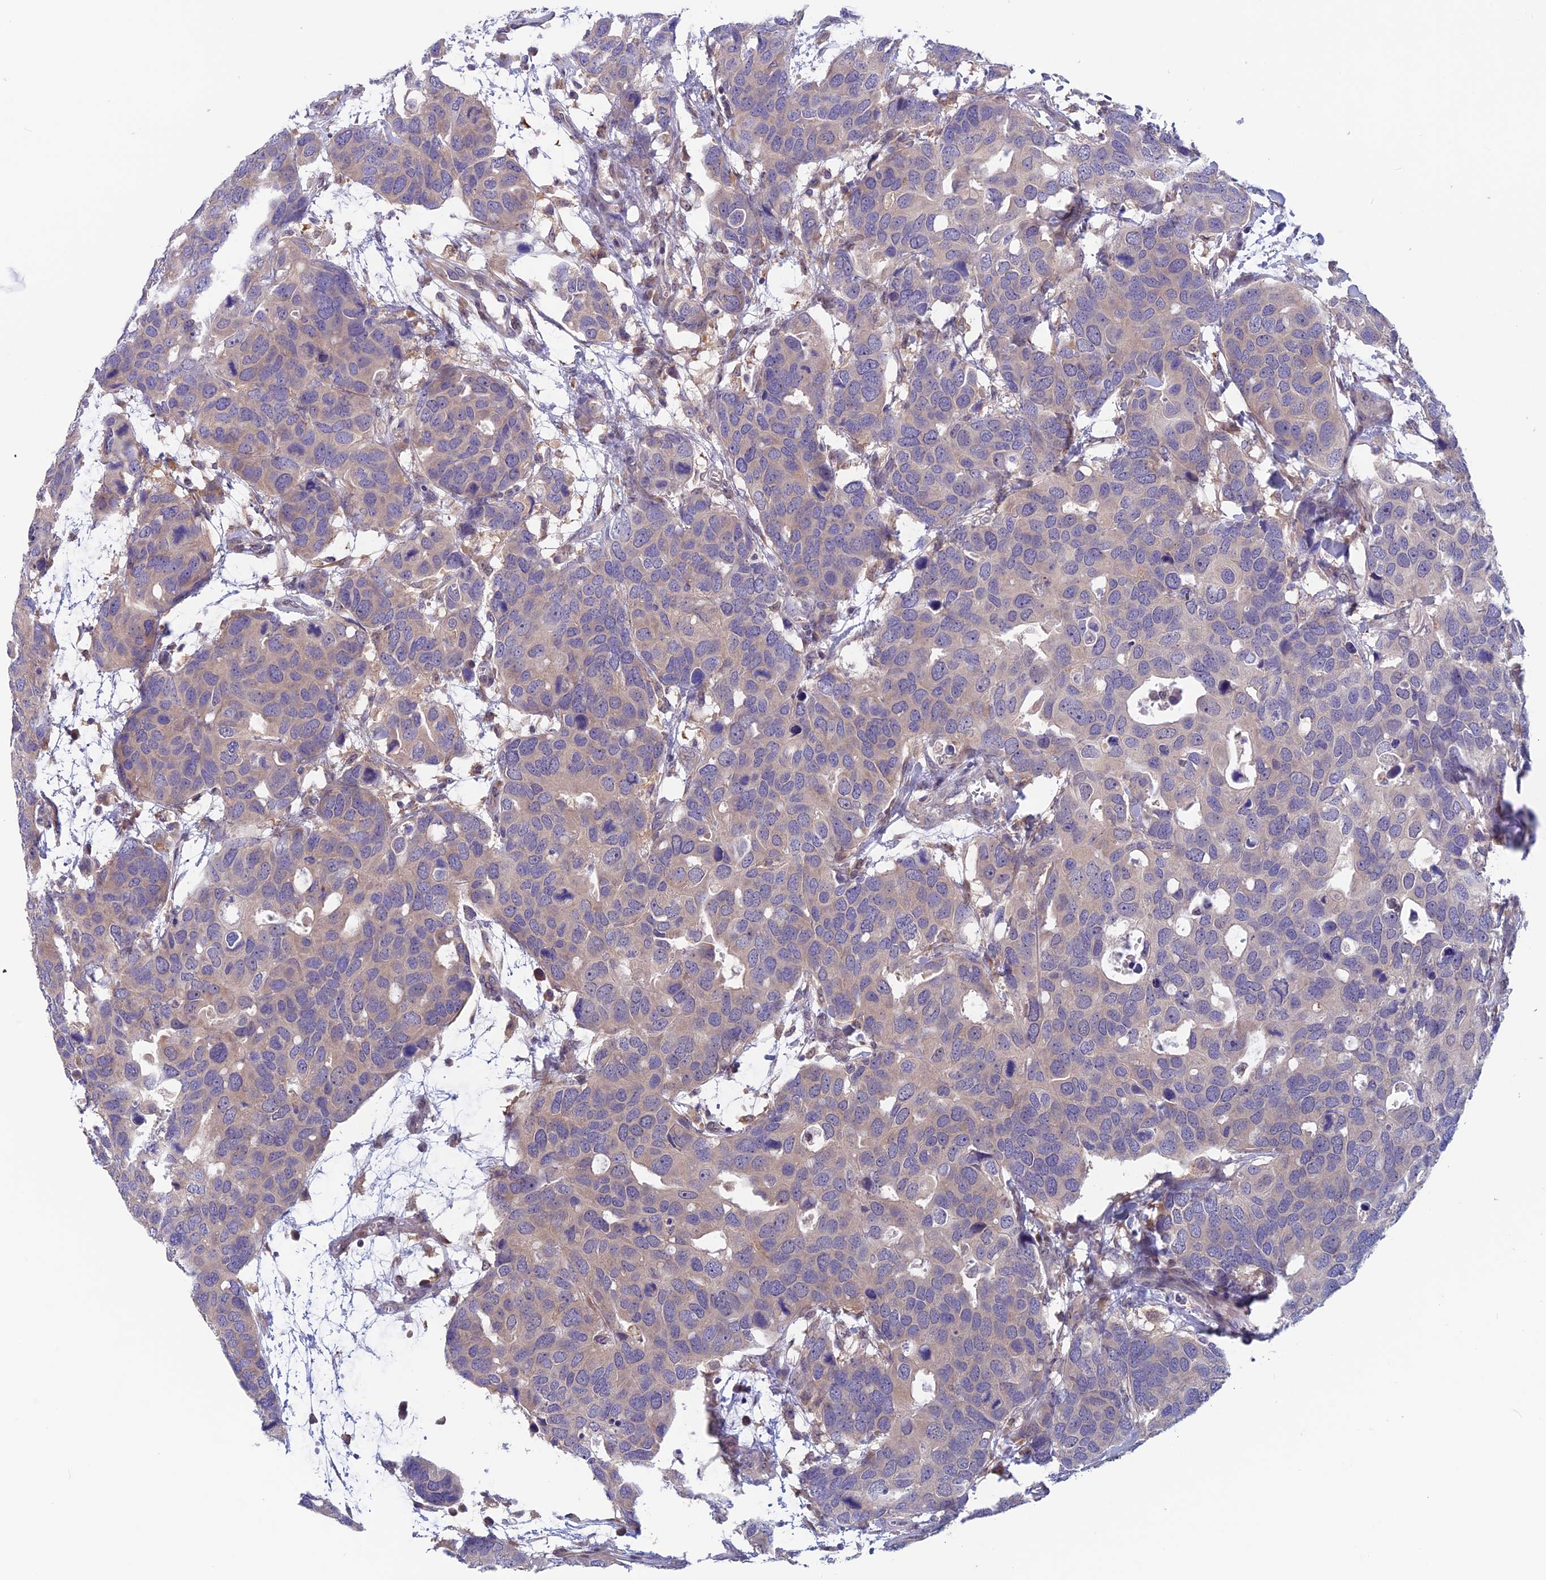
{"staining": {"intensity": "negative", "quantity": "none", "location": "none"}, "tissue": "breast cancer", "cell_type": "Tumor cells", "image_type": "cancer", "snomed": [{"axis": "morphology", "description": "Duct carcinoma"}, {"axis": "topography", "description": "Breast"}], "caption": "Immunohistochemistry (IHC) micrograph of neoplastic tissue: breast cancer stained with DAB (3,3'-diaminobenzidine) shows no significant protein expression in tumor cells.", "gene": "MAST2", "patient": {"sex": "female", "age": 83}}